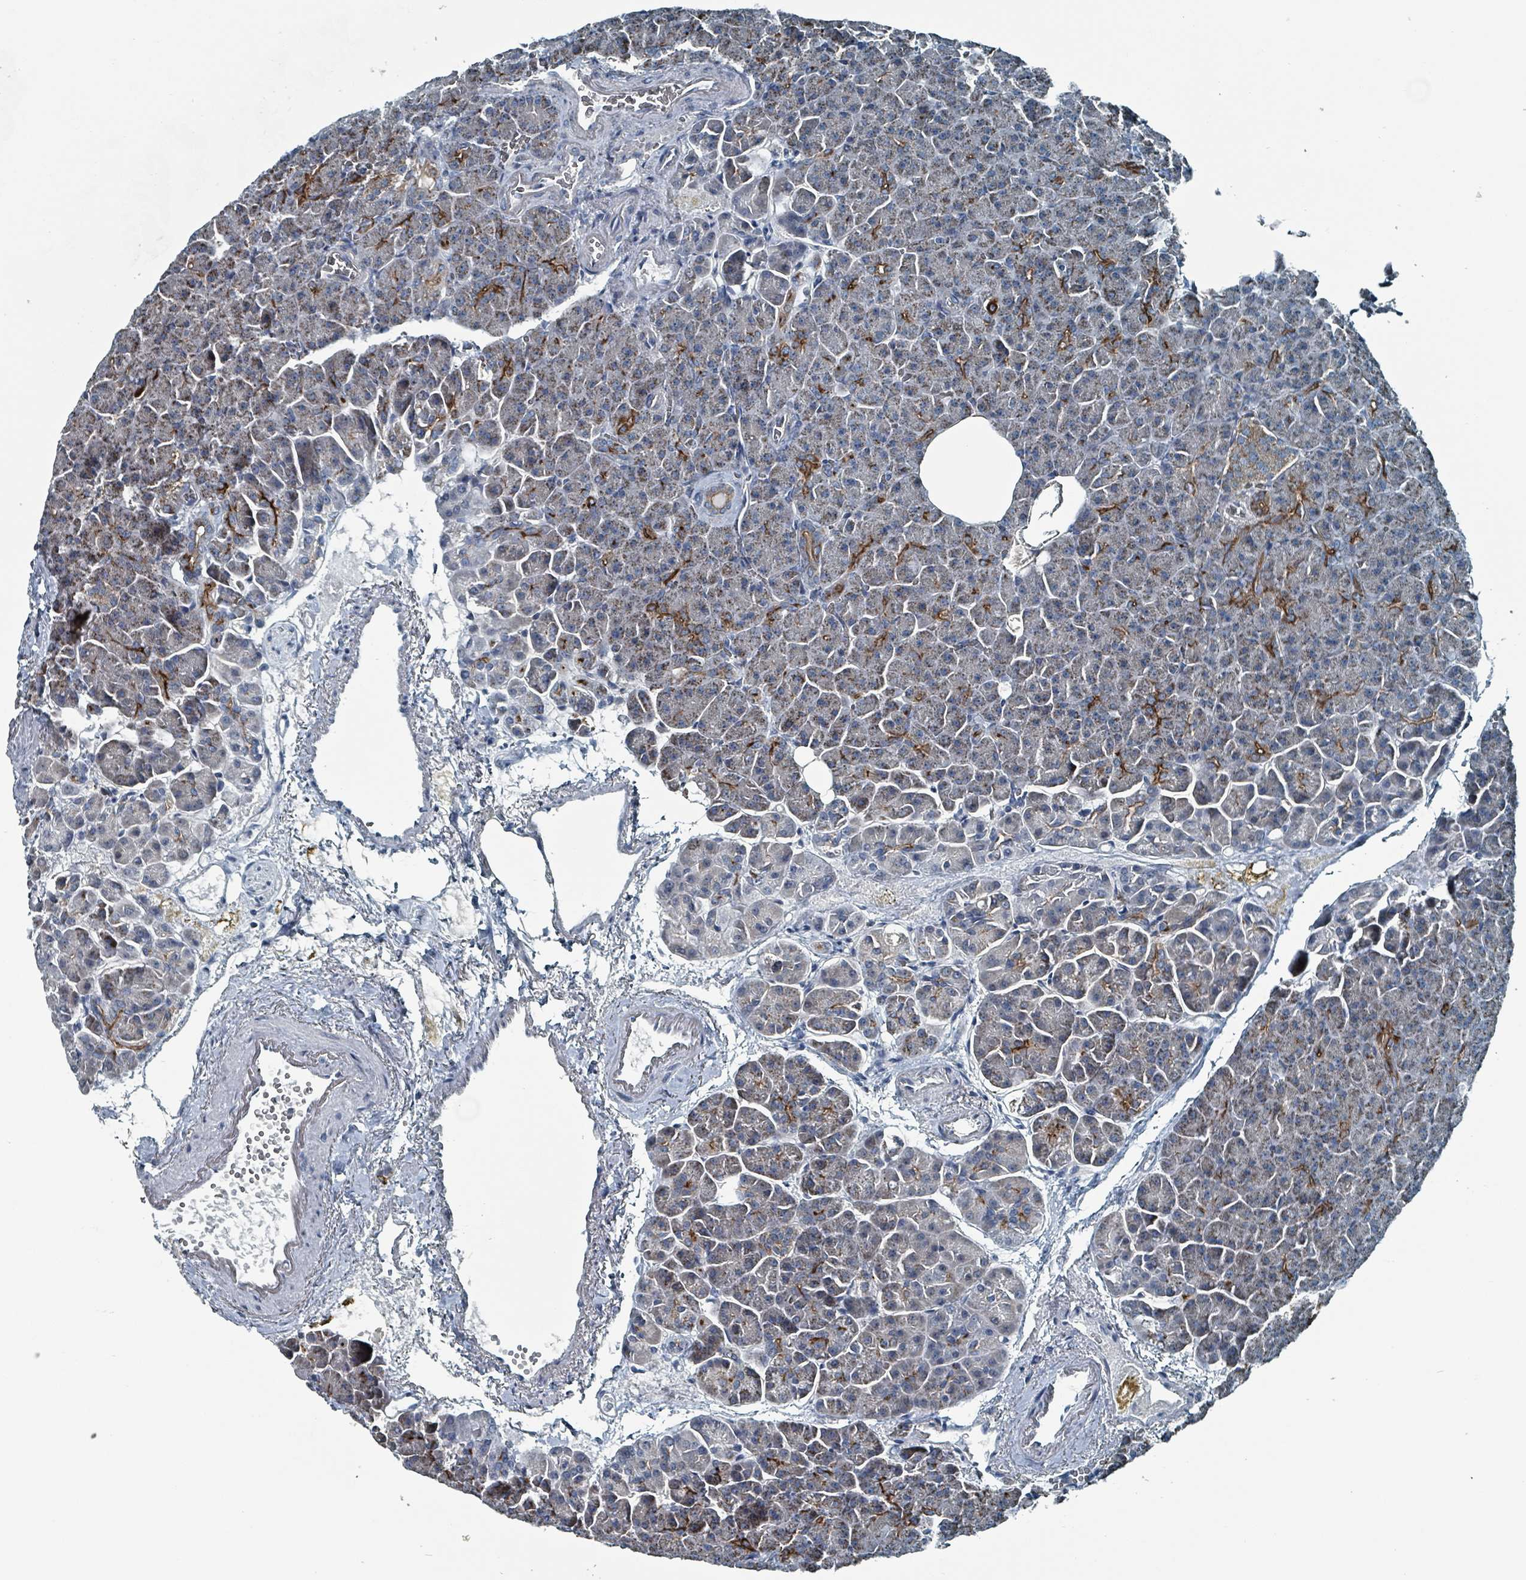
{"staining": {"intensity": "moderate", "quantity": "25%-75%", "location": "cytoplasmic/membranous"}, "tissue": "pancreas", "cell_type": "Exocrine glandular cells", "image_type": "normal", "snomed": [{"axis": "morphology", "description": "Normal tissue, NOS"}, {"axis": "topography", "description": "Pancreas"}], "caption": "DAB immunohistochemical staining of unremarkable pancreas reveals moderate cytoplasmic/membranous protein staining in about 25%-75% of exocrine glandular cells. Nuclei are stained in blue.", "gene": "ABHD18", "patient": {"sex": "female", "age": 74}}